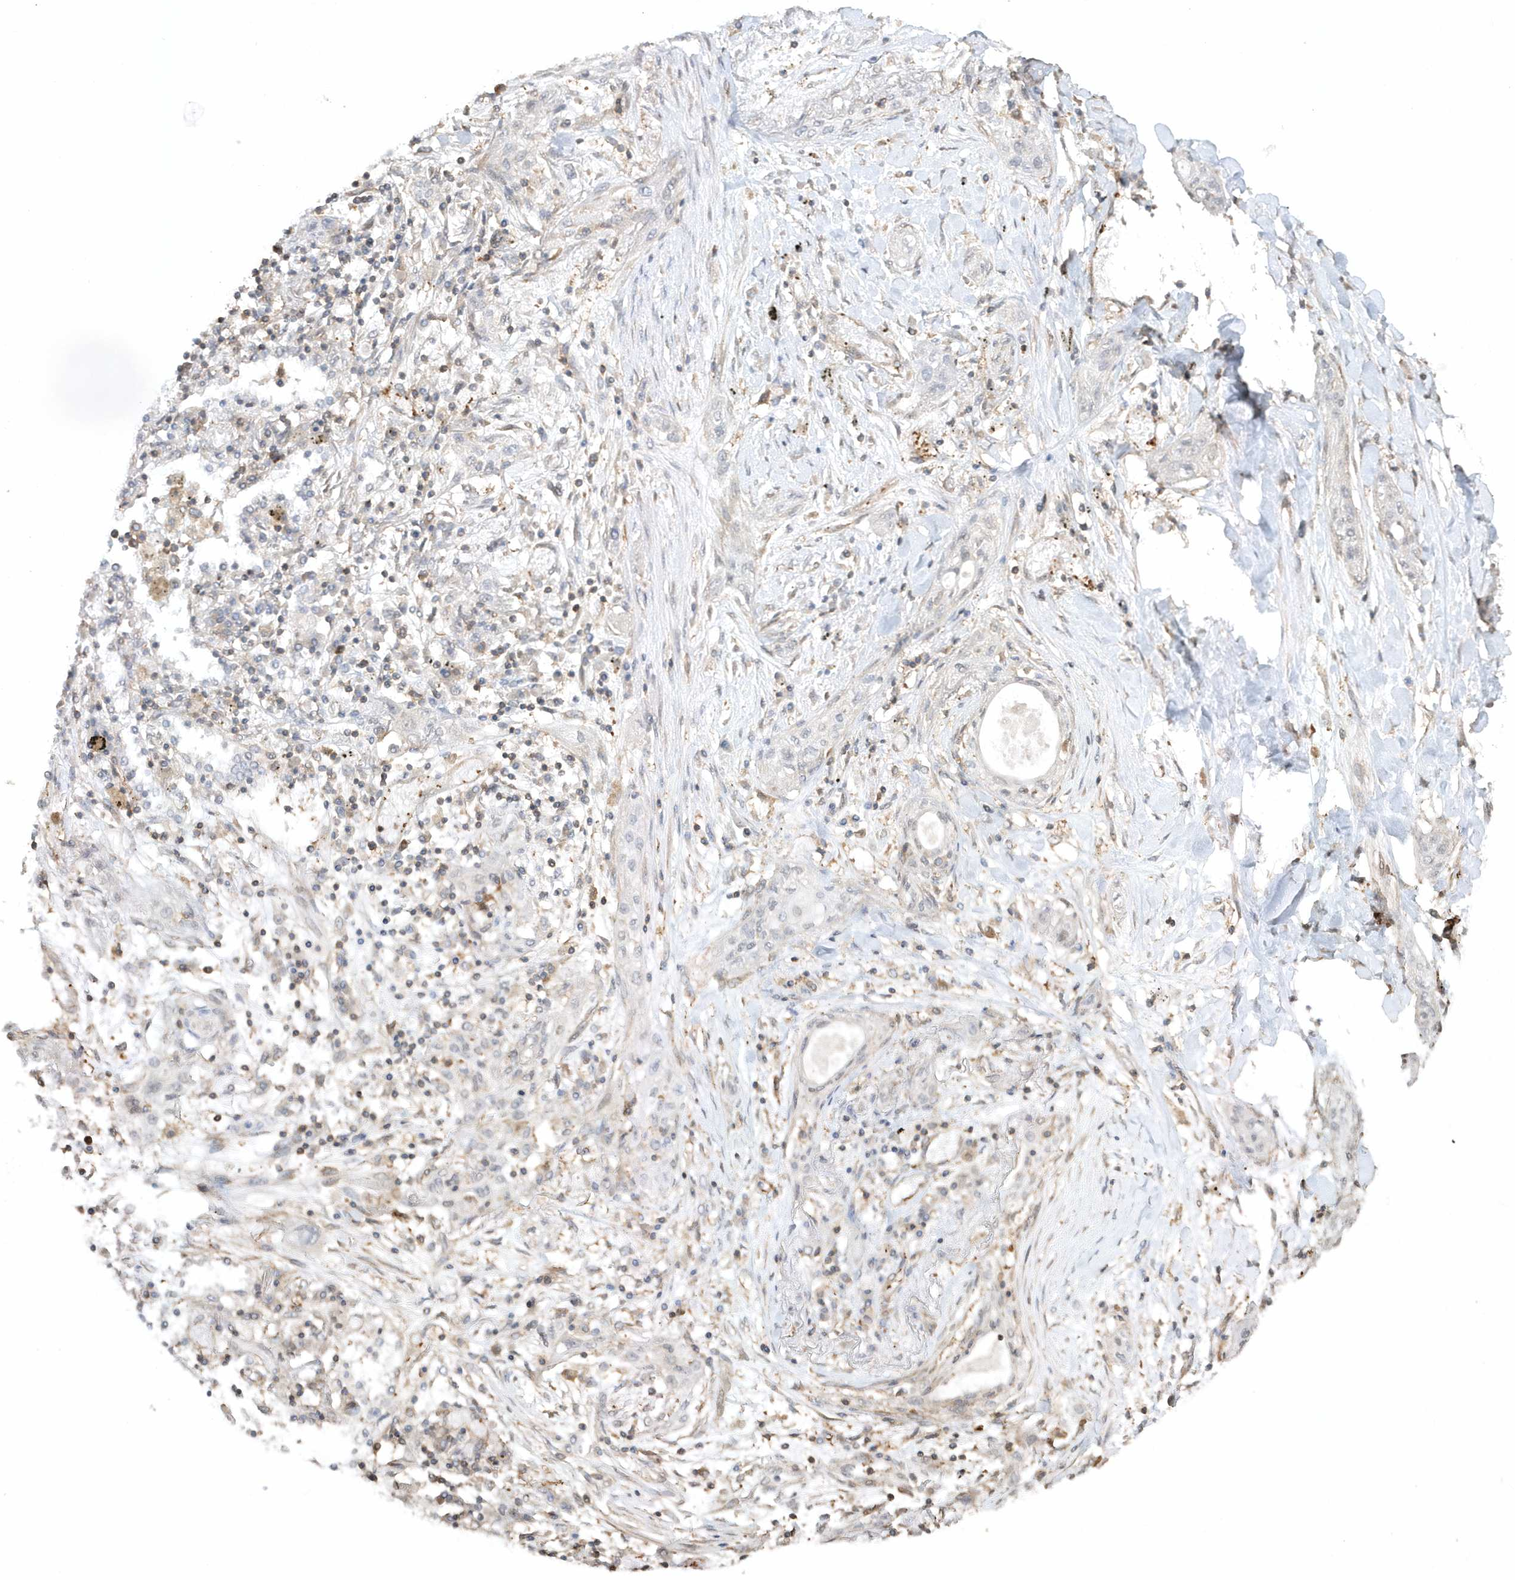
{"staining": {"intensity": "negative", "quantity": "none", "location": "none"}, "tissue": "lung cancer", "cell_type": "Tumor cells", "image_type": "cancer", "snomed": [{"axis": "morphology", "description": "Squamous cell carcinoma, NOS"}, {"axis": "topography", "description": "Lung"}], "caption": "This image is of lung cancer (squamous cell carcinoma) stained with immunohistochemistry (IHC) to label a protein in brown with the nuclei are counter-stained blue. There is no staining in tumor cells. (DAB immunohistochemistry (IHC) visualized using brightfield microscopy, high magnification).", "gene": "BSN", "patient": {"sex": "female", "age": 47}}